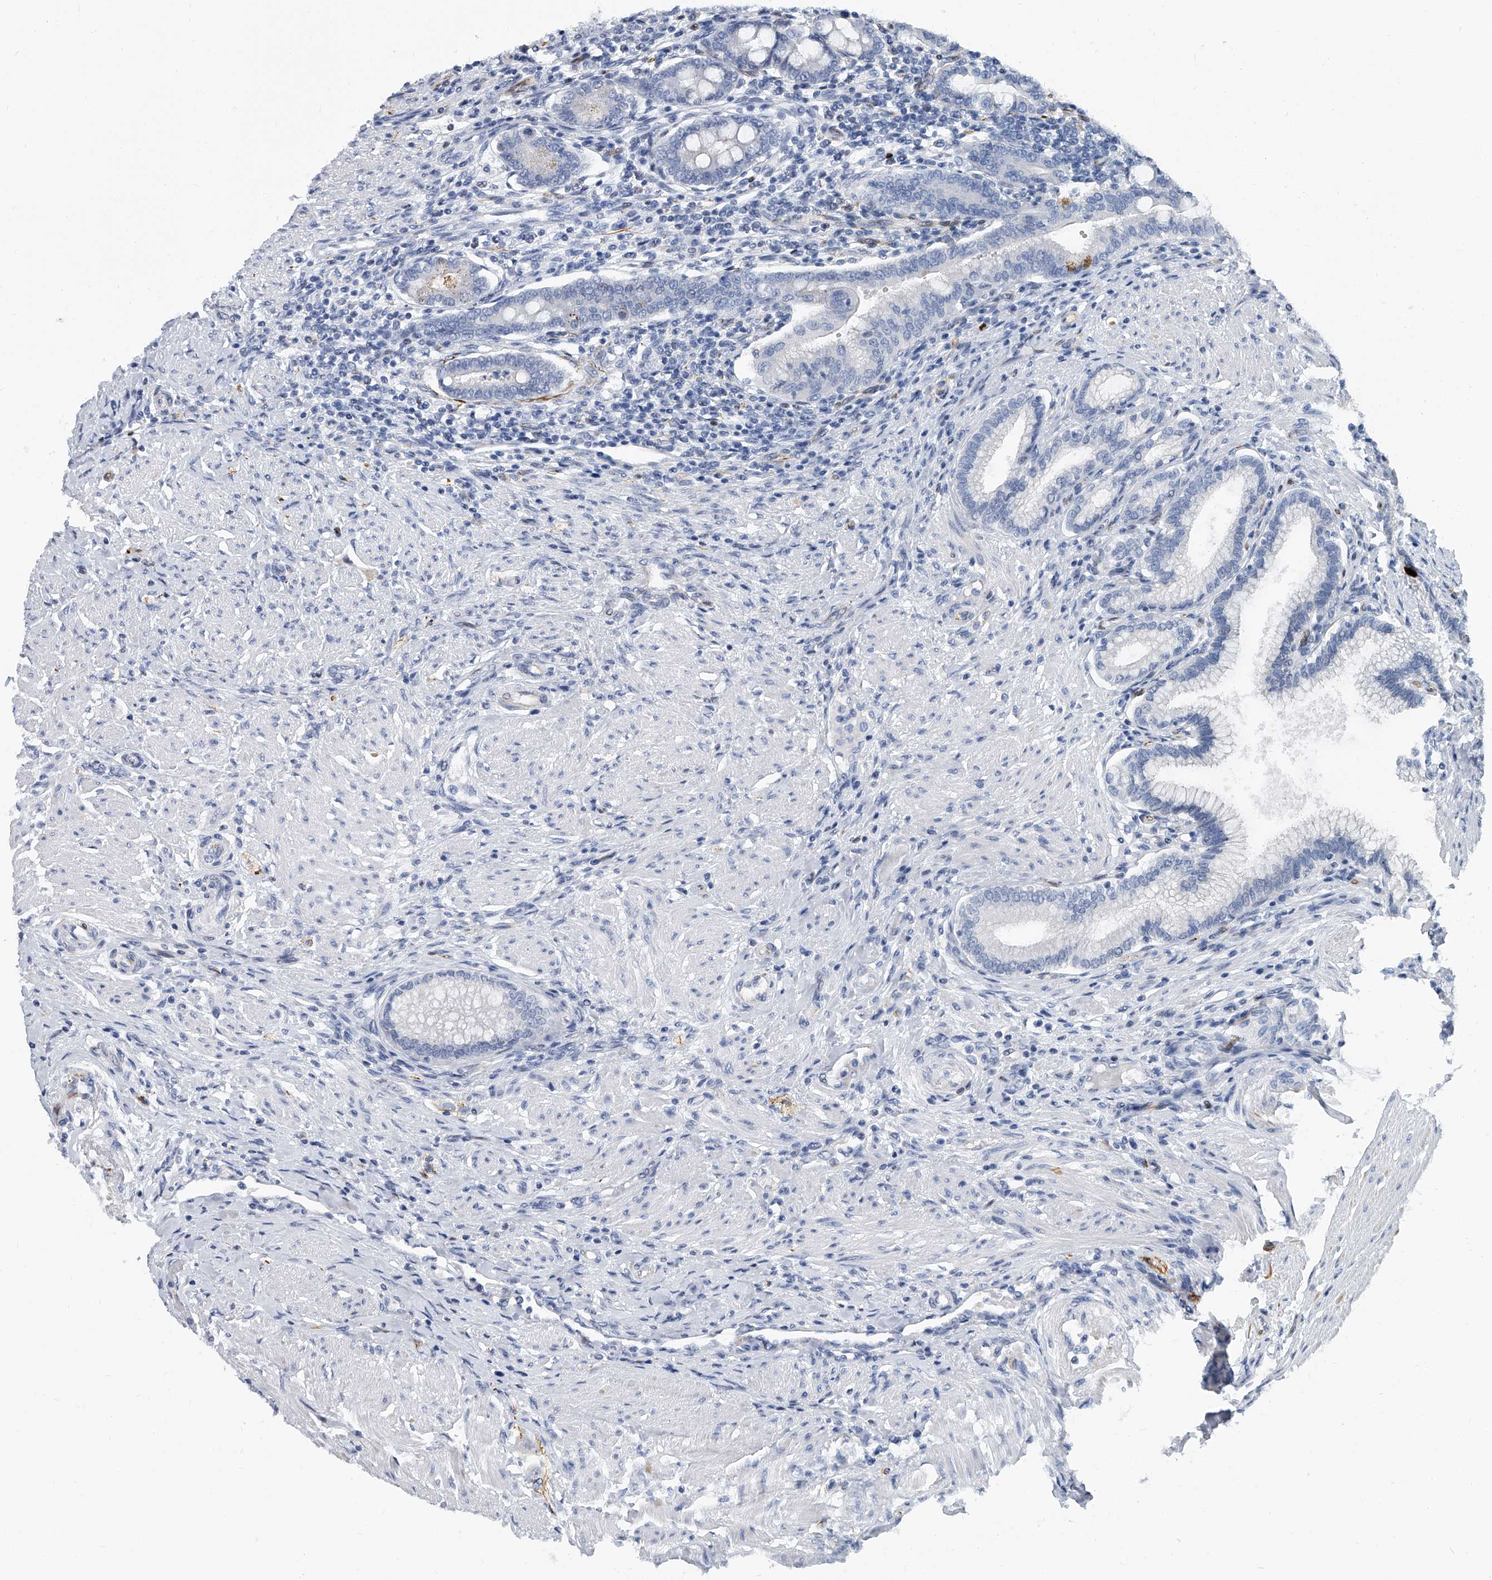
{"staining": {"intensity": "negative", "quantity": "none", "location": "none"}, "tissue": "duodenum", "cell_type": "Glandular cells", "image_type": "normal", "snomed": [{"axis": "morphology", "description": "Normal tissue, NOS"}, {"axis": "morphology", "description": "Adenocarcinoma, NOS"}, {"axis": "topography", "description": "Pancreas"}, {"axis": "topography", "description": "Duodenum"}], "caption": "This is an immunohistochemistry image of normal human duodenum. There is no staining in glandular cells.", "gene": "KIRREL1", "patient": {"sex": "male", "age": 50}}